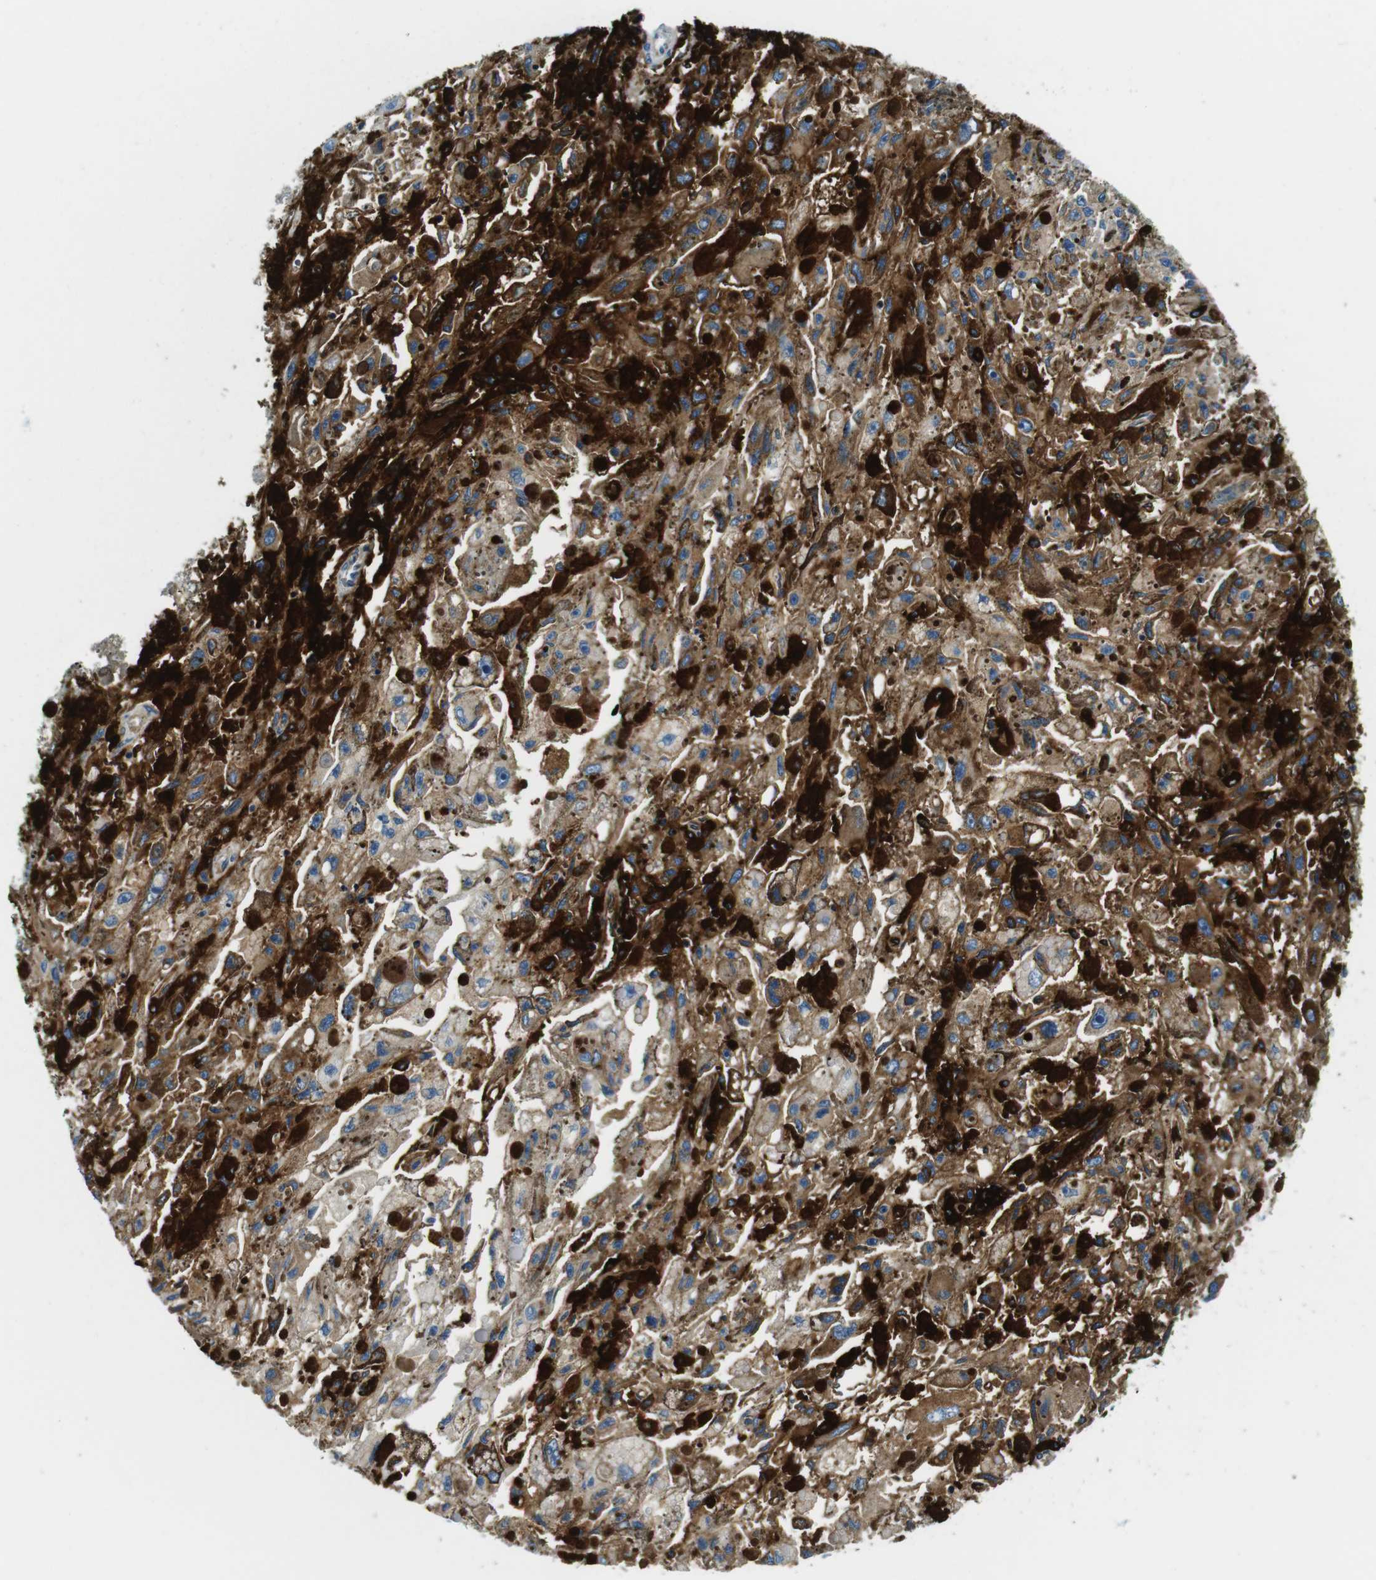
{"staining": {"intensity": "weak", "quantity": ">75%", "location": "cytoplasmic/membranous"}, "tissue": "melanoma", "cell_type": "Tumor cells", "image_type": "cancer", "snomed": [{"axis": "morphology", "description": "Malignant melanoma, NOS"}, {"axis": "topography", "description": "Skin"}], "caption": "Immunohistochemistry (IHC) histopathology image of neoplastic tissue: malignant melanoma stained using immunohistochemistry exhibits low levels of weak protein expression localized specifically in the cytoplasmic/membranous of tumor cells, appearing as a cytoplasmic/membranous brown color.", "gene": "HLA-DRB1", "patient": {"sex": "female", "age": 104}}